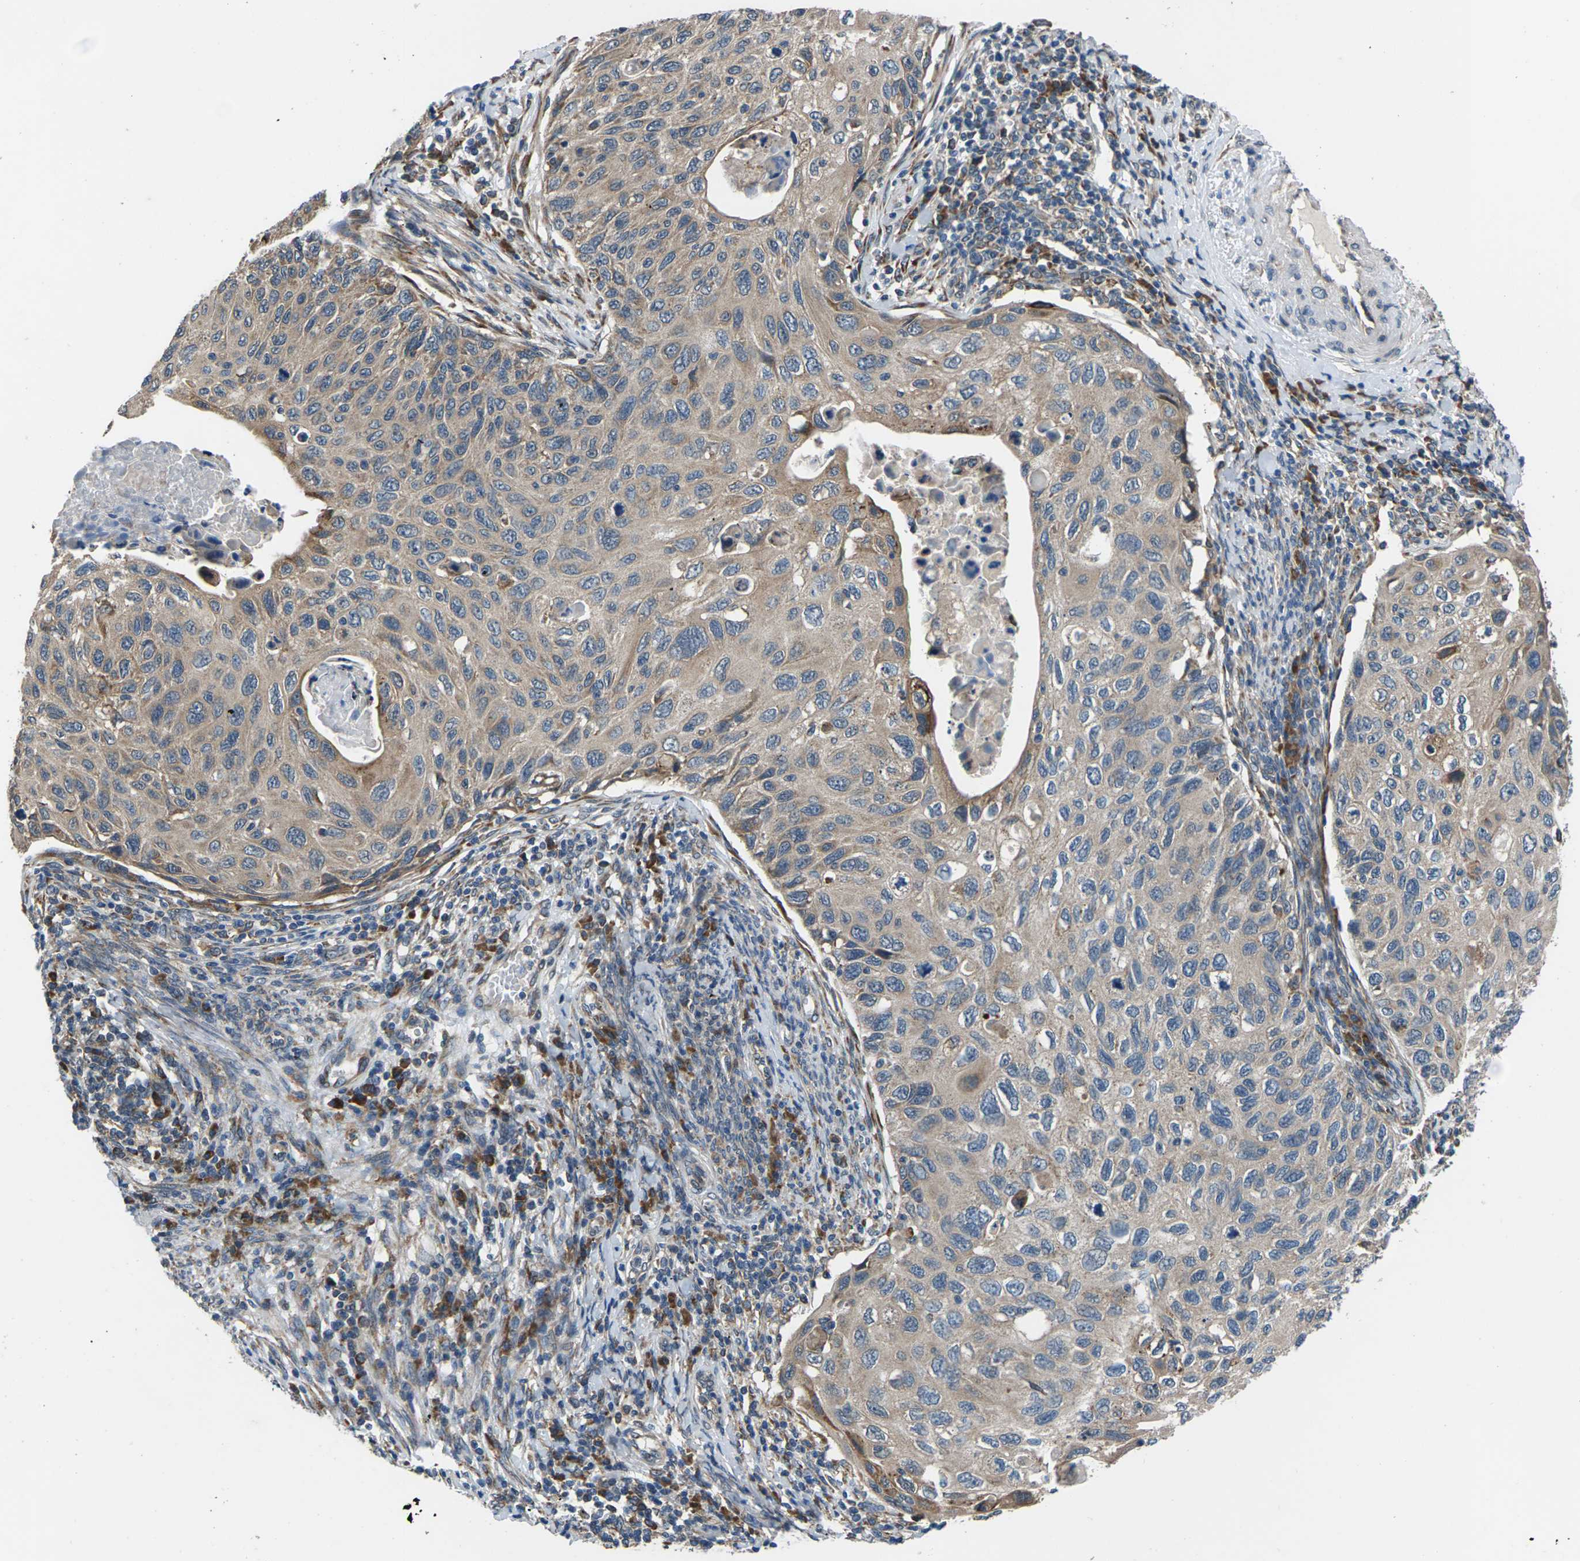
{"staining": {"intensity": "weak", "quantity": ">75%", "location": "cytoplasmic/membranous"}, "tissue": "cervical cancer", "cell_type": "Tumor cells", "image_type": "cancer", "snomed": [{"axis": "morphology", "description": "Squamous cell carcinoma, NOS"}, {"axis": "topography", "description": "Cervix"}], "caption": "A high-resolution histopathology image shows IHC staining of squamous cell carcinoma (cervical), which exhibits weak cytoplasmic/membranous positivity in about >75% of tumor cells.", "gene": "GABRP", "patient": {"sex": "female", "age": 70}}